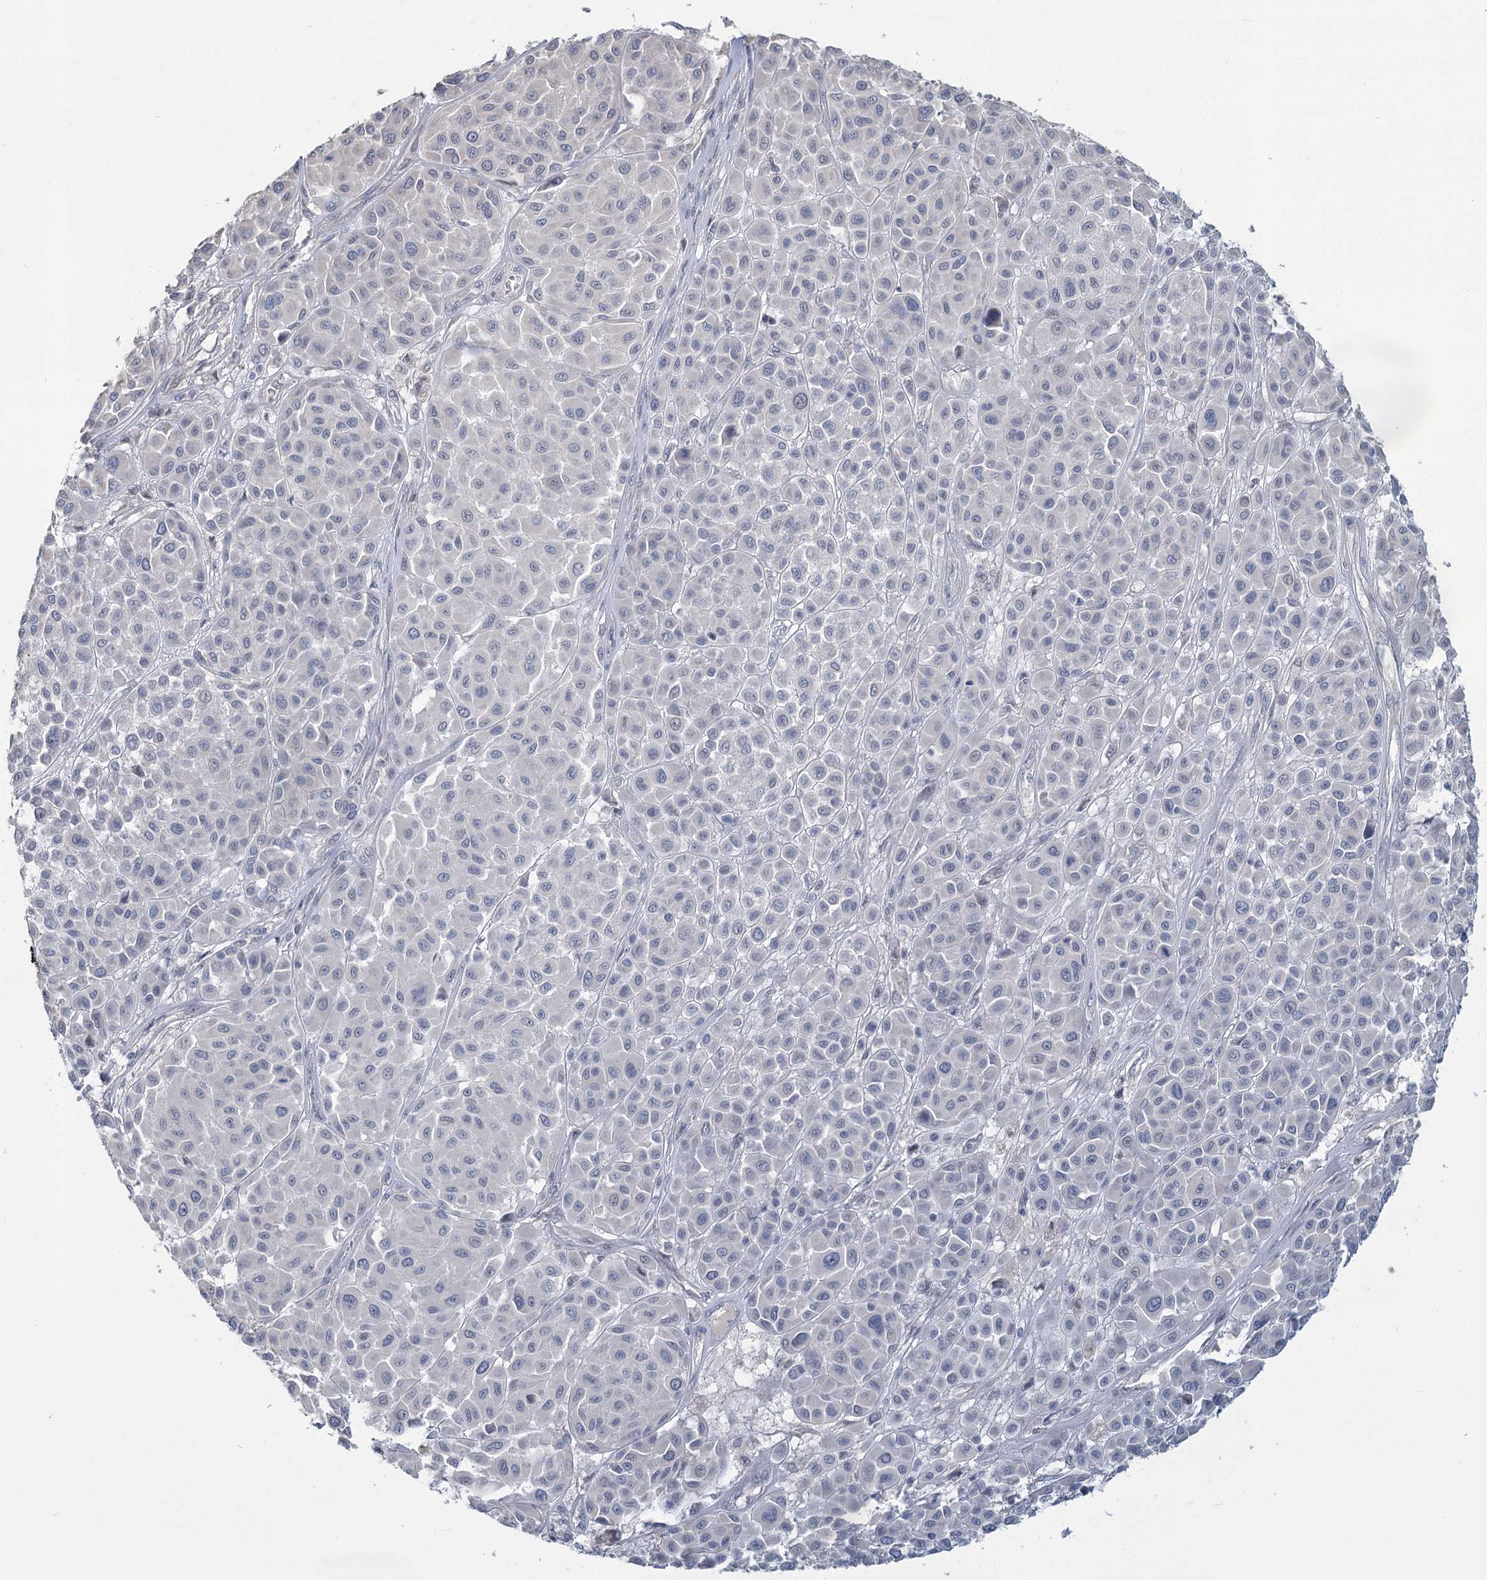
{"staining": {"intensity": "negative", "quantity": "none", "location": "none"}, "tissue": "melanoma", "cell_type": "Tumor cells", "image_type": "cancer", "snomed": [{"axis": "morphology", "description": "Malignant melanoma, Metastatic site"}, {"axis": "topography", "description": "Soft tissue"}], "caption": "High power microscopy image of an immunohistochemistry micrograph of melanoma, revealing no significant staining in tumor cells. Brightfield microscopy of immunohistochemistry stained with DAB (brown) and hematoxylin (blue), captured at high magnification.", "gene": "SLC9A3", "patient": {"sex": "male", "age": 41}}